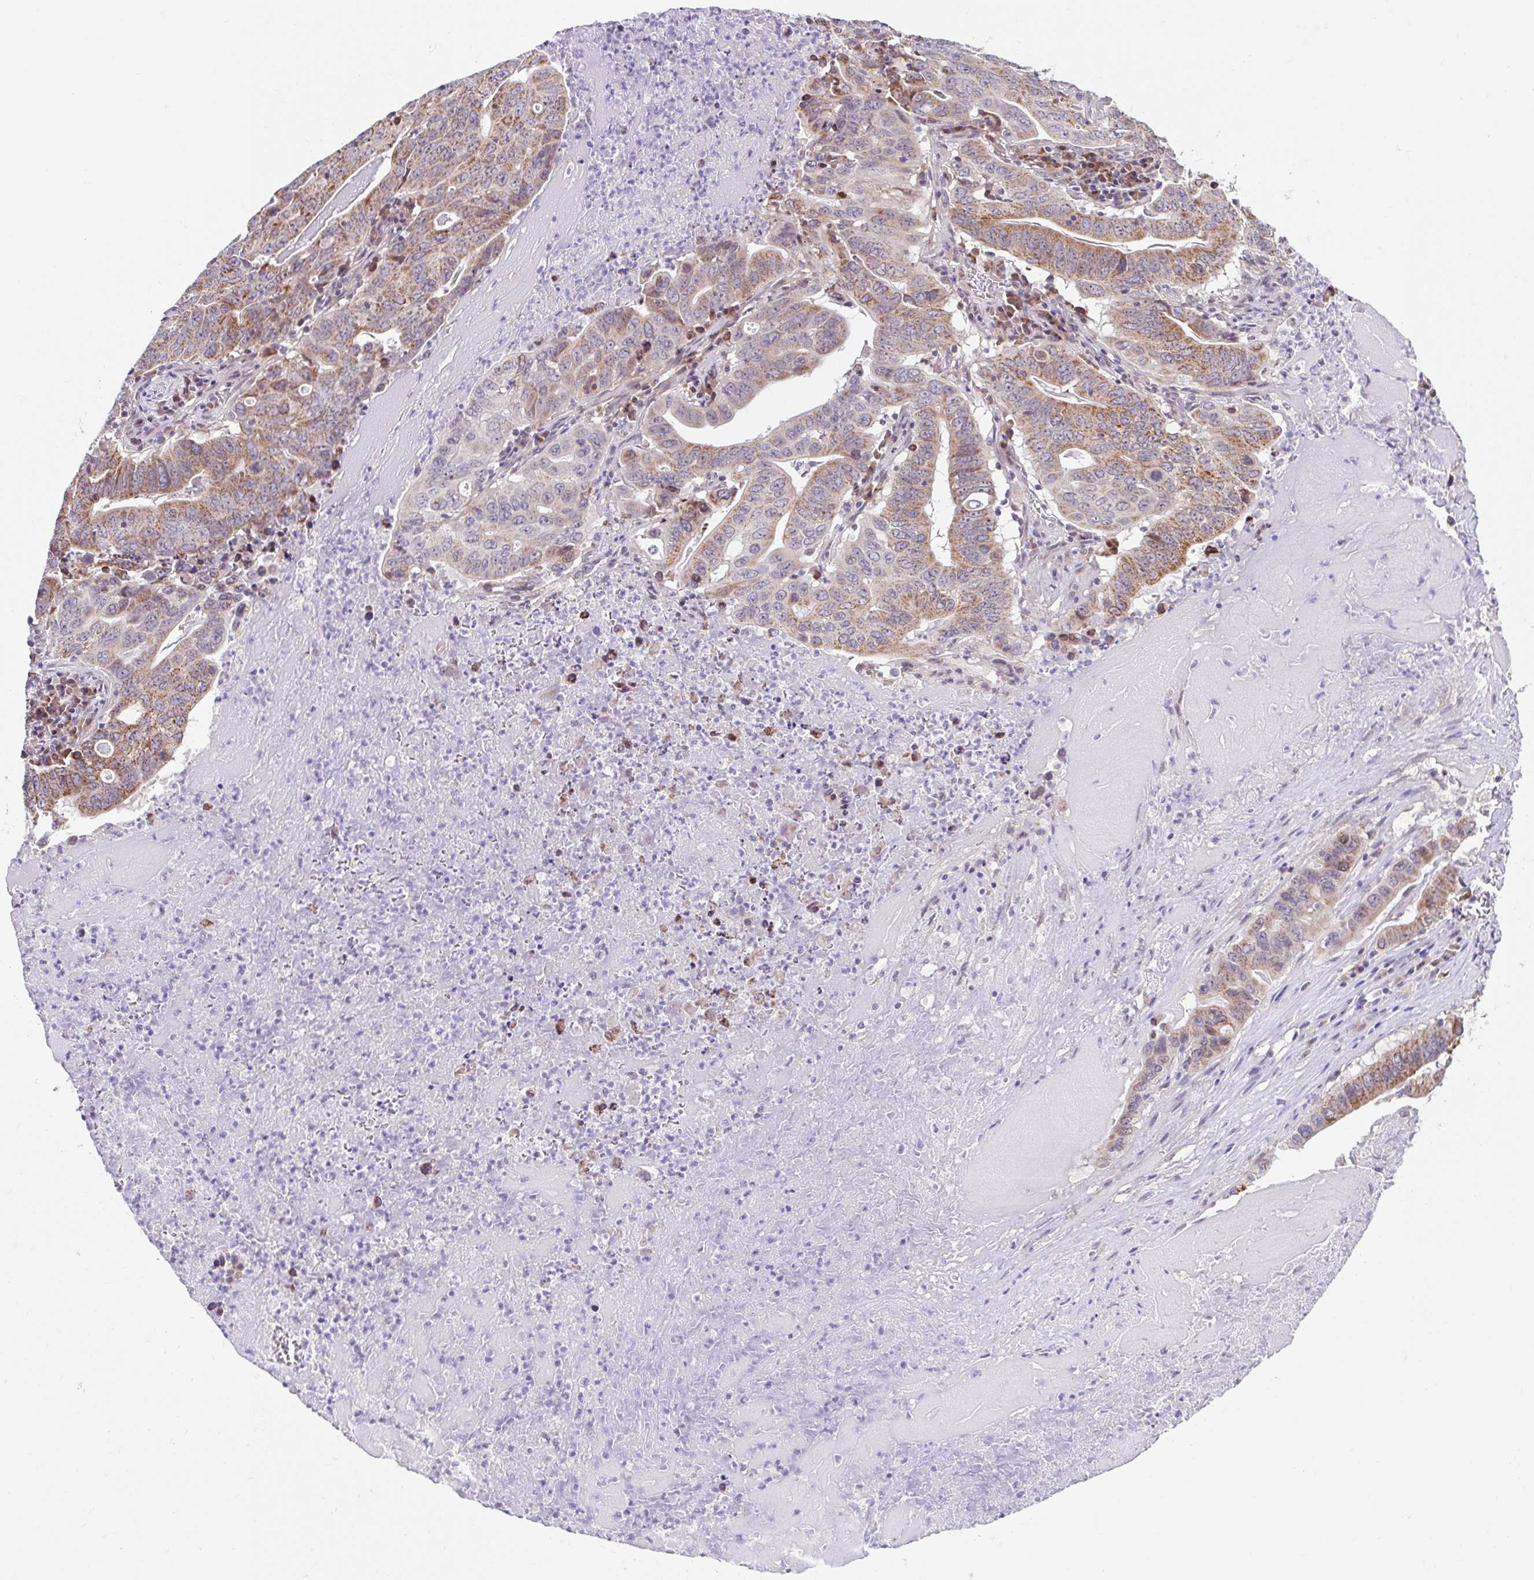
{"staining": {"intensity": "moderate", "quantity": ">75%", "location": "cytoplasmic/membranous"}, "tissue": "lung cancer", "cell_type": "Tumor cells", "image_type": "cancer", "snomed": [{"axis": "morphology", "description": "Adenocarcinoma, NOS"}, {"axis": "topography", "description": "Lung"}], "caption": "This is a micrograph of IHC staining of lung cancer, which shows moderate staining in the cytoplasmic/membranous of tumor cells.", "gene": "NT5C1B", "patient": {"sex": "female", "age": 60}}